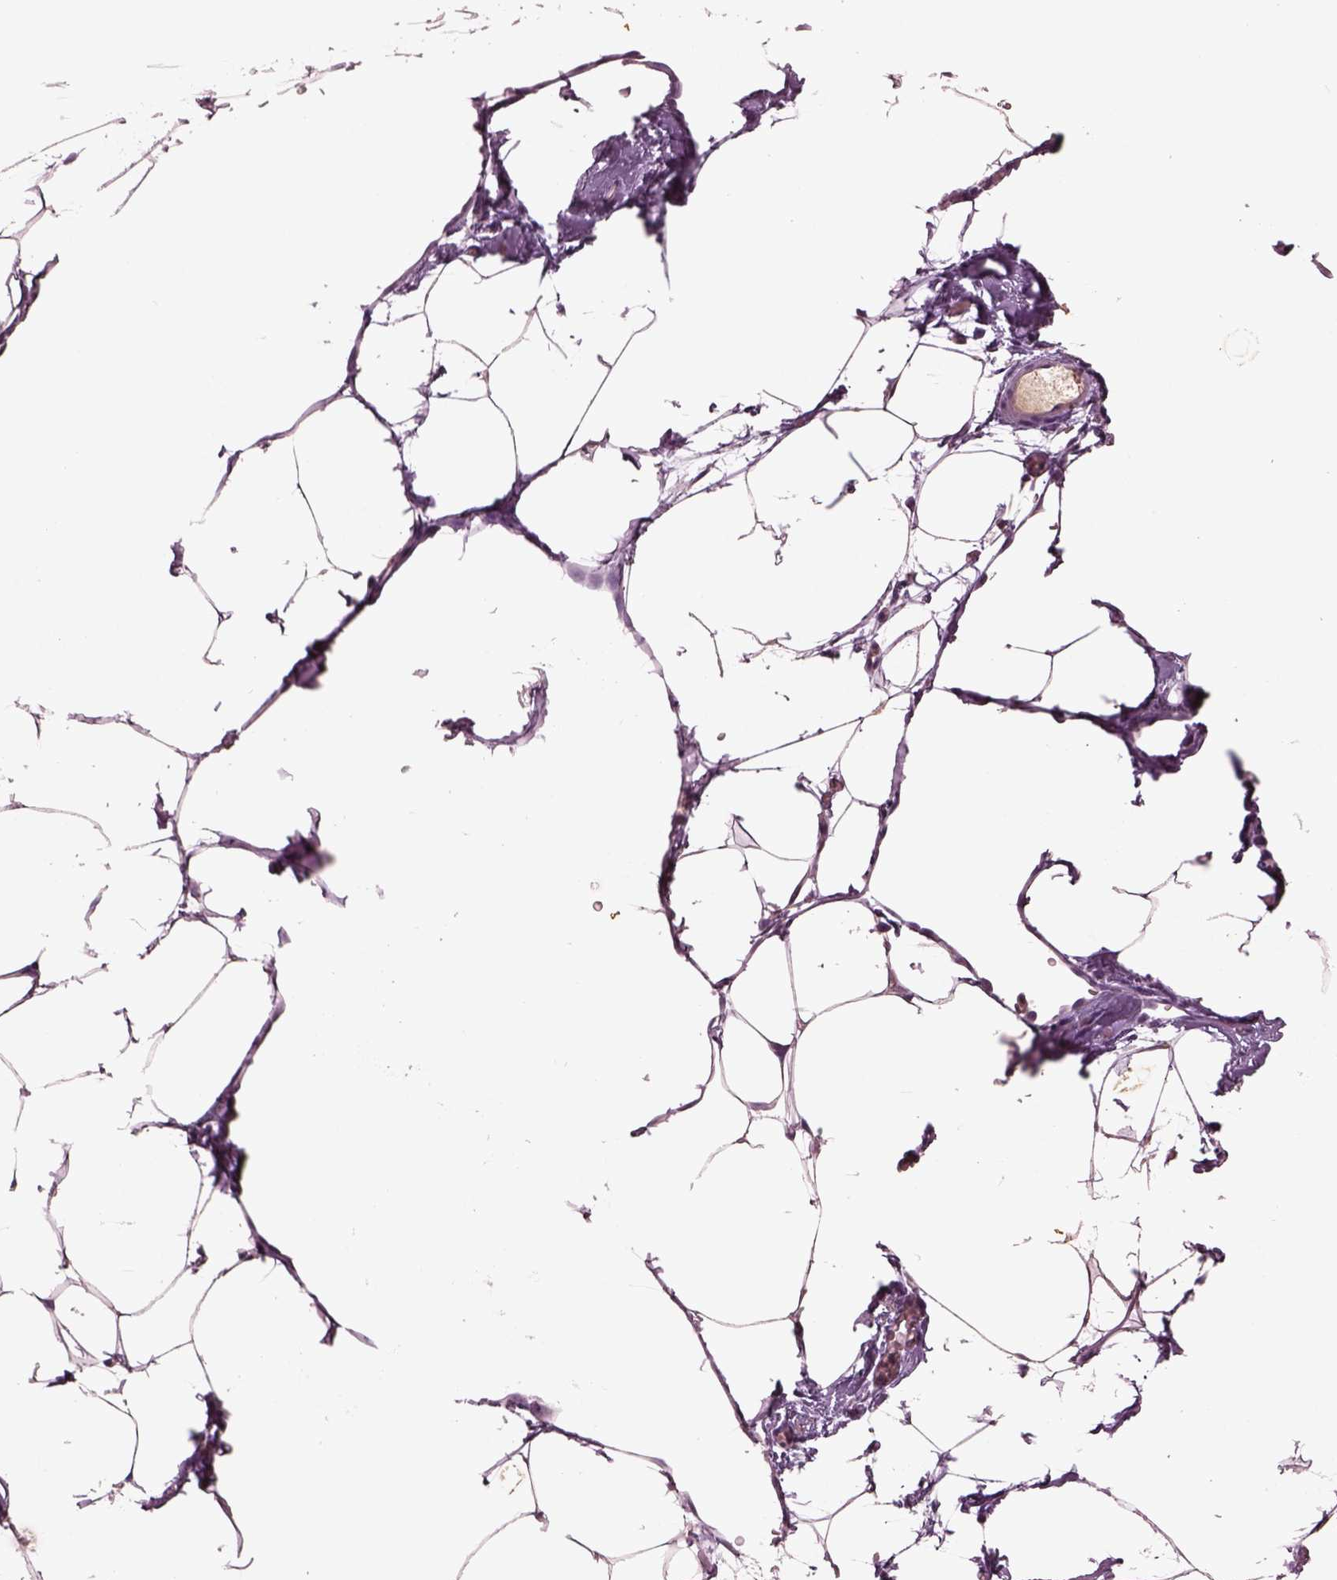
{"staining": {"intensity": "negative", "quantity": "none", "location": "none"}, "tissue": "adipose tissue", "cell_type": "Adipocytes", "image_type": "normal", "snomed": [{"axis": "morphology", "description": "Normal tissue, NOS"}, {"axis": "topography", "description": "Adipose tissue"}], "caption": "Adipocytes show no significant protein expression in benign adipose tissue. Nuclei are stained in blue.", "gene": "PTX4", "patient": {"sex": "male", "age": 57}}